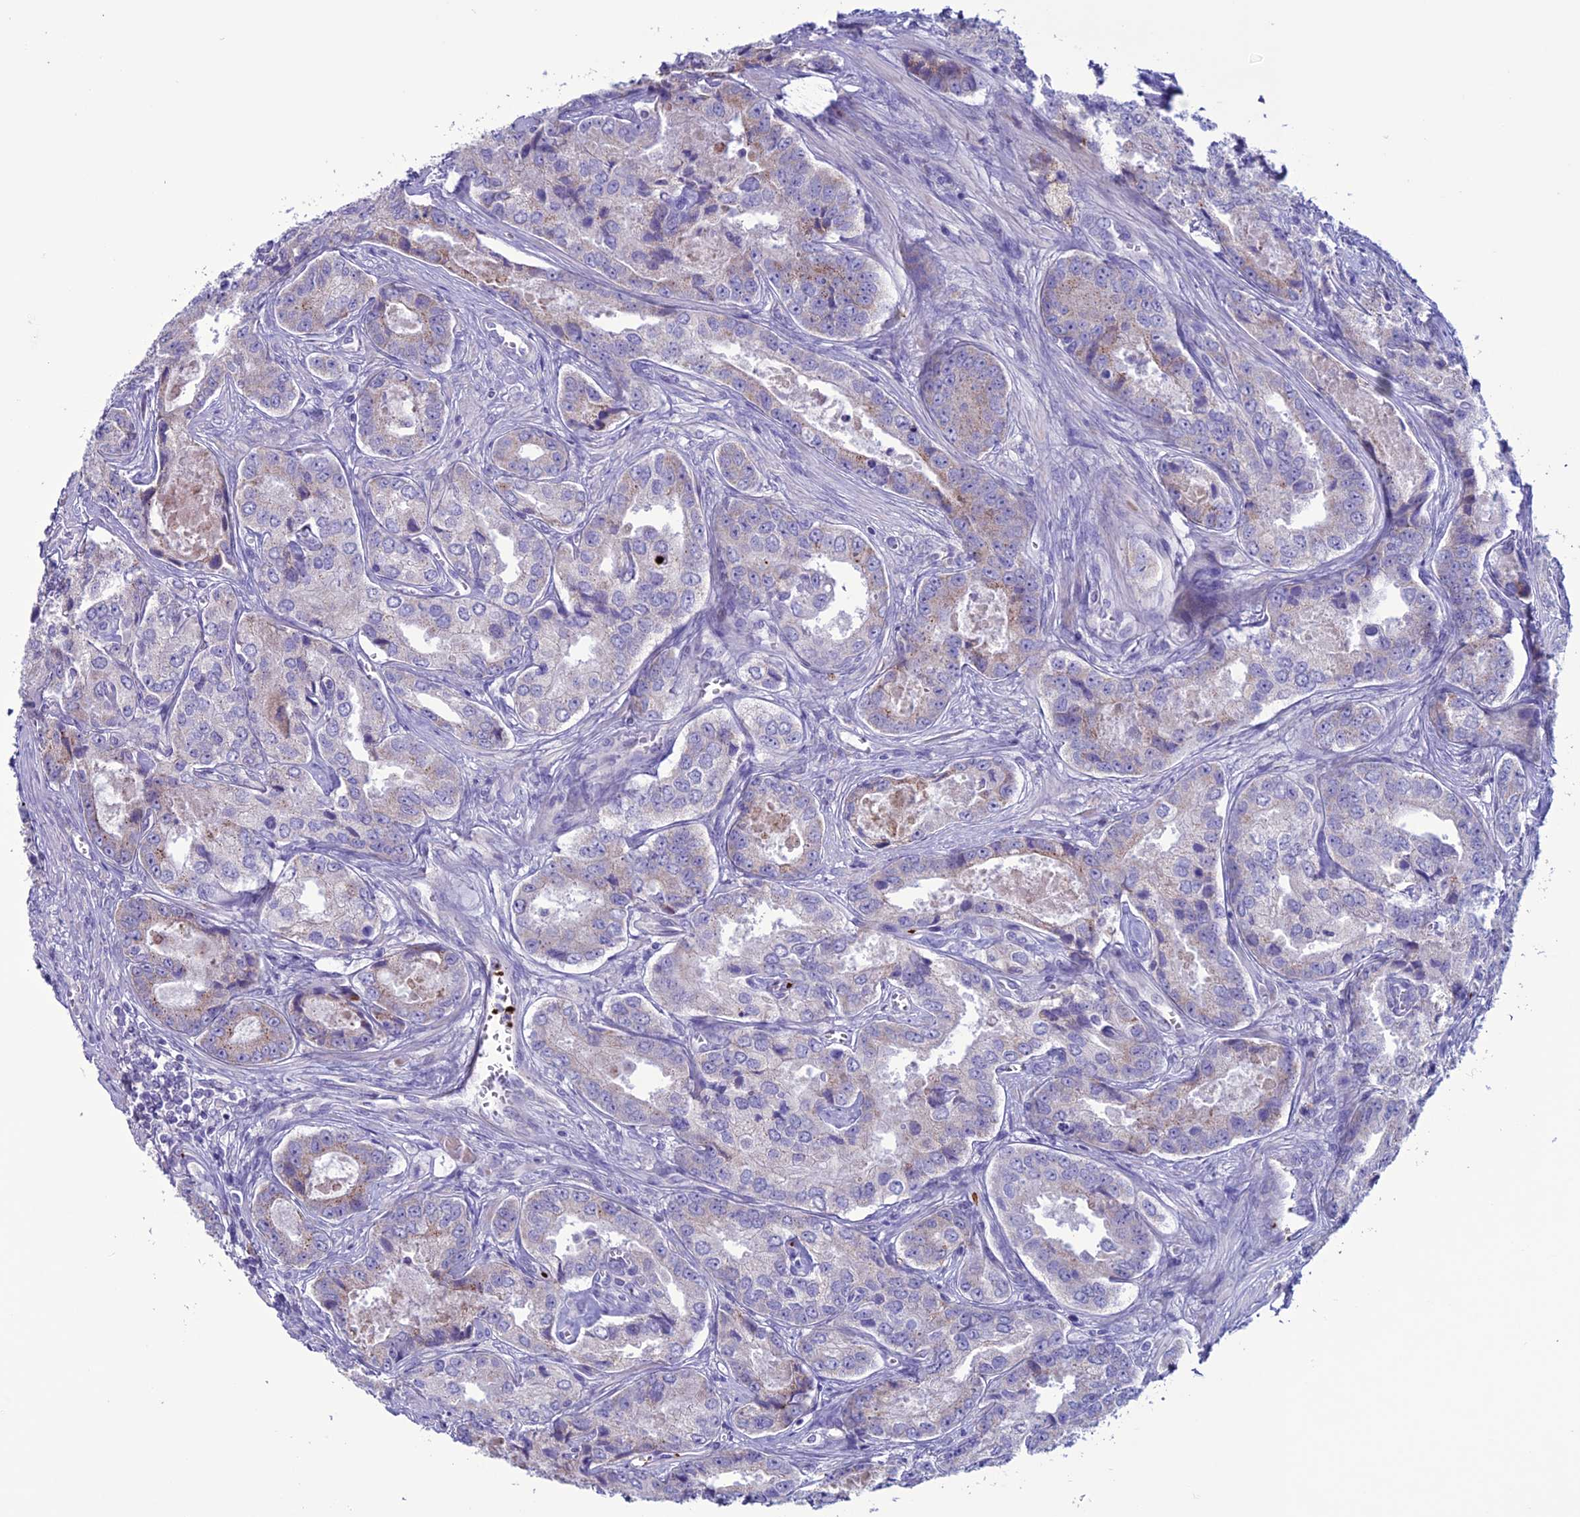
{"staining": {"intensity": "weak", "quantity": "<25%", "location": "cytoplasmic/membranous"}, "tissue": "prostate cancer", "cell_type": "Tumor cells", "image_type": "cancer", "snomed": [{"axis": "morphology", "description": "Adenocarcinoma, Low grade"}, {"axis": "topography", "description": "Prostate"}], "caption": "Tumor cells show no significant protein positivity in adenocarcinoma (low-grade) (prostate).", "gene": "C21orf140", "patient": {"sex": "male", "age": 68}}